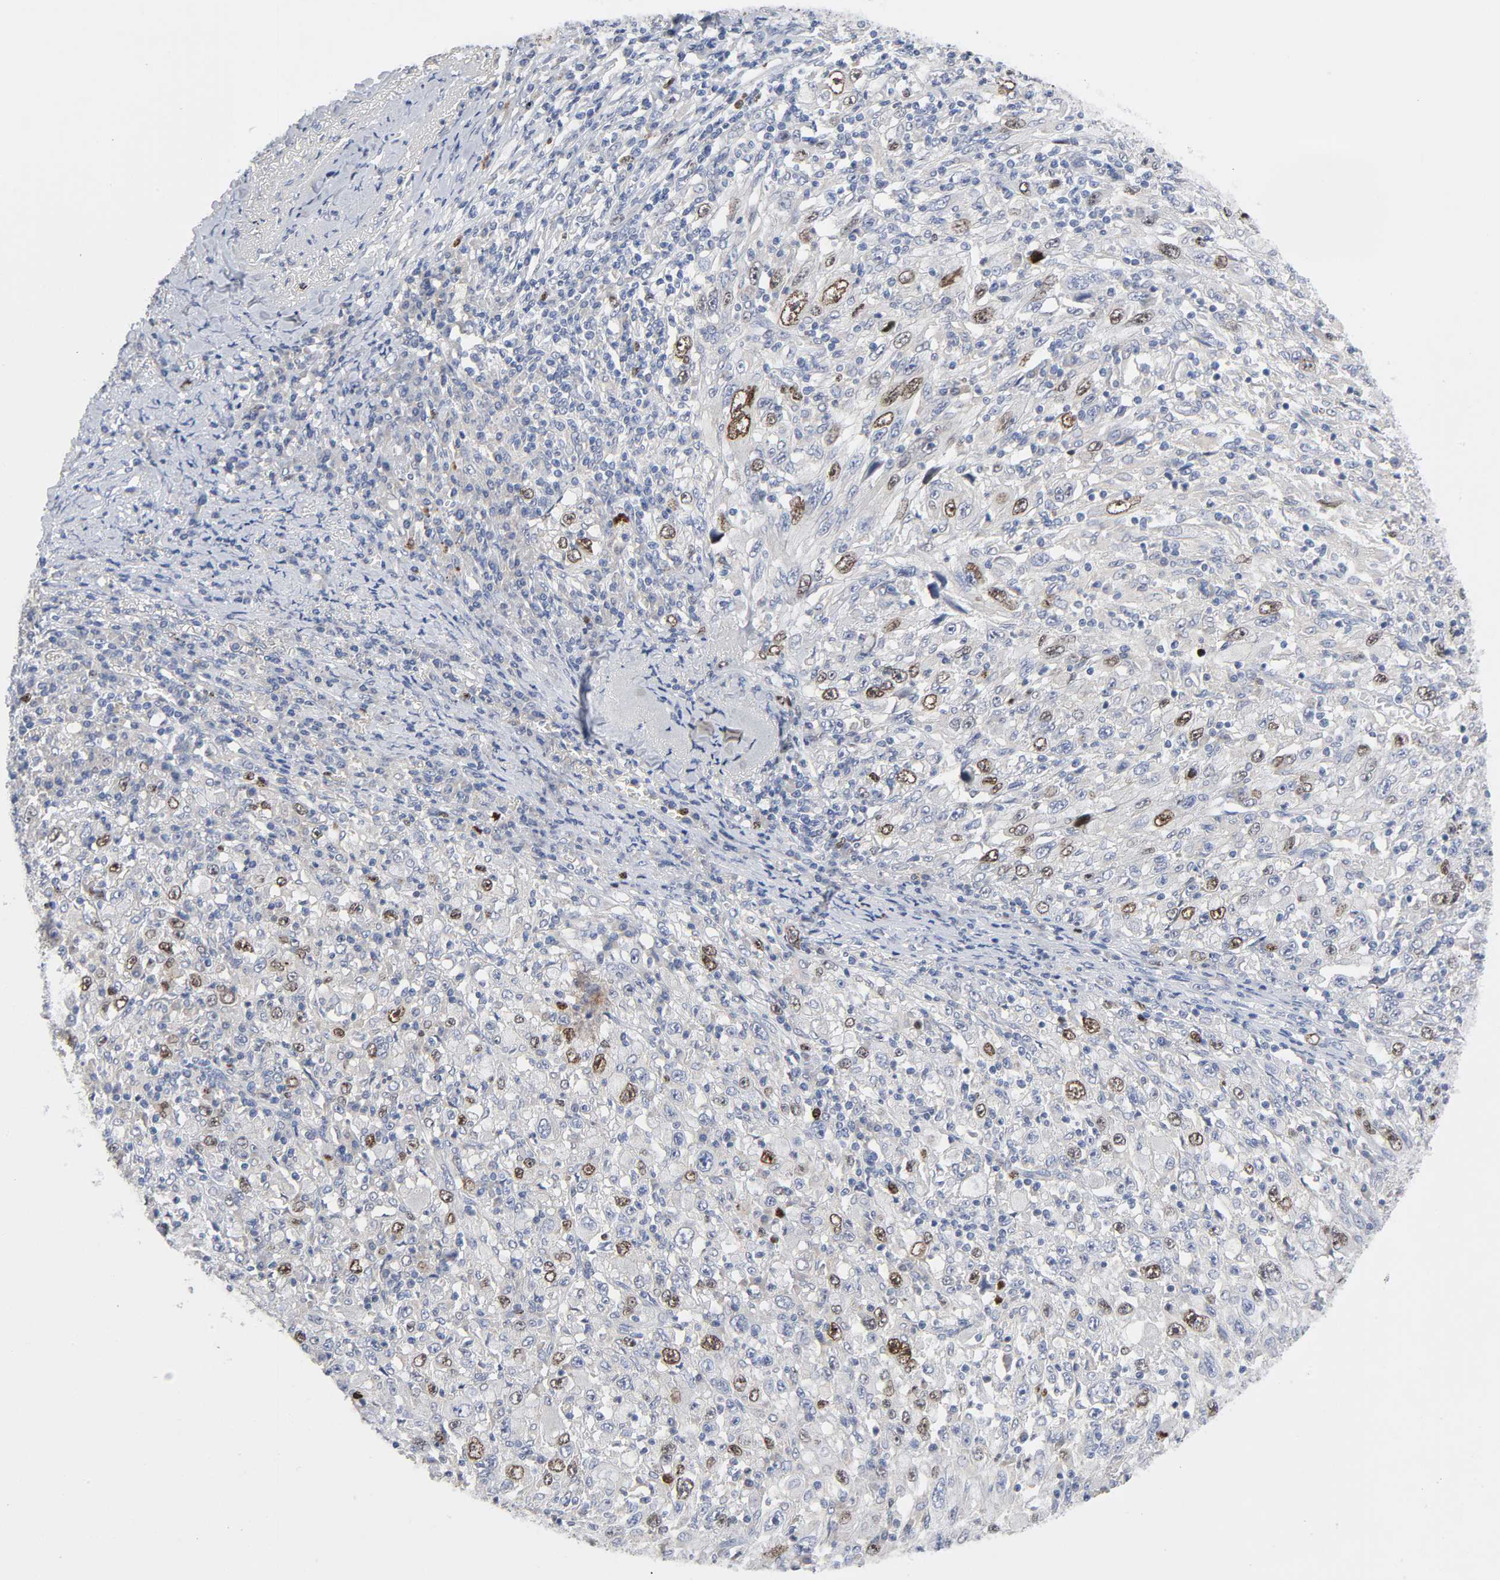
{"staining": {"intensity": "moderate", "quantity": "<25%", "location": "nuclear"}, "tissue": "melanoma", "cell_type": "Tumor cells", "image_type": "cancer", "snomed": [{"axis": "morphology", "description": "Malignant melanoma, Metastatic site"}, {"axis": "topography", "description": "Skin"}], "caption": "Brown immunohistochemical staining in human melanoma exhibits moderate nuclear expression in approximately <25% of tumor cells.", "gene": "BIRC5", "patient": {"sex": "female", "age": 56}}